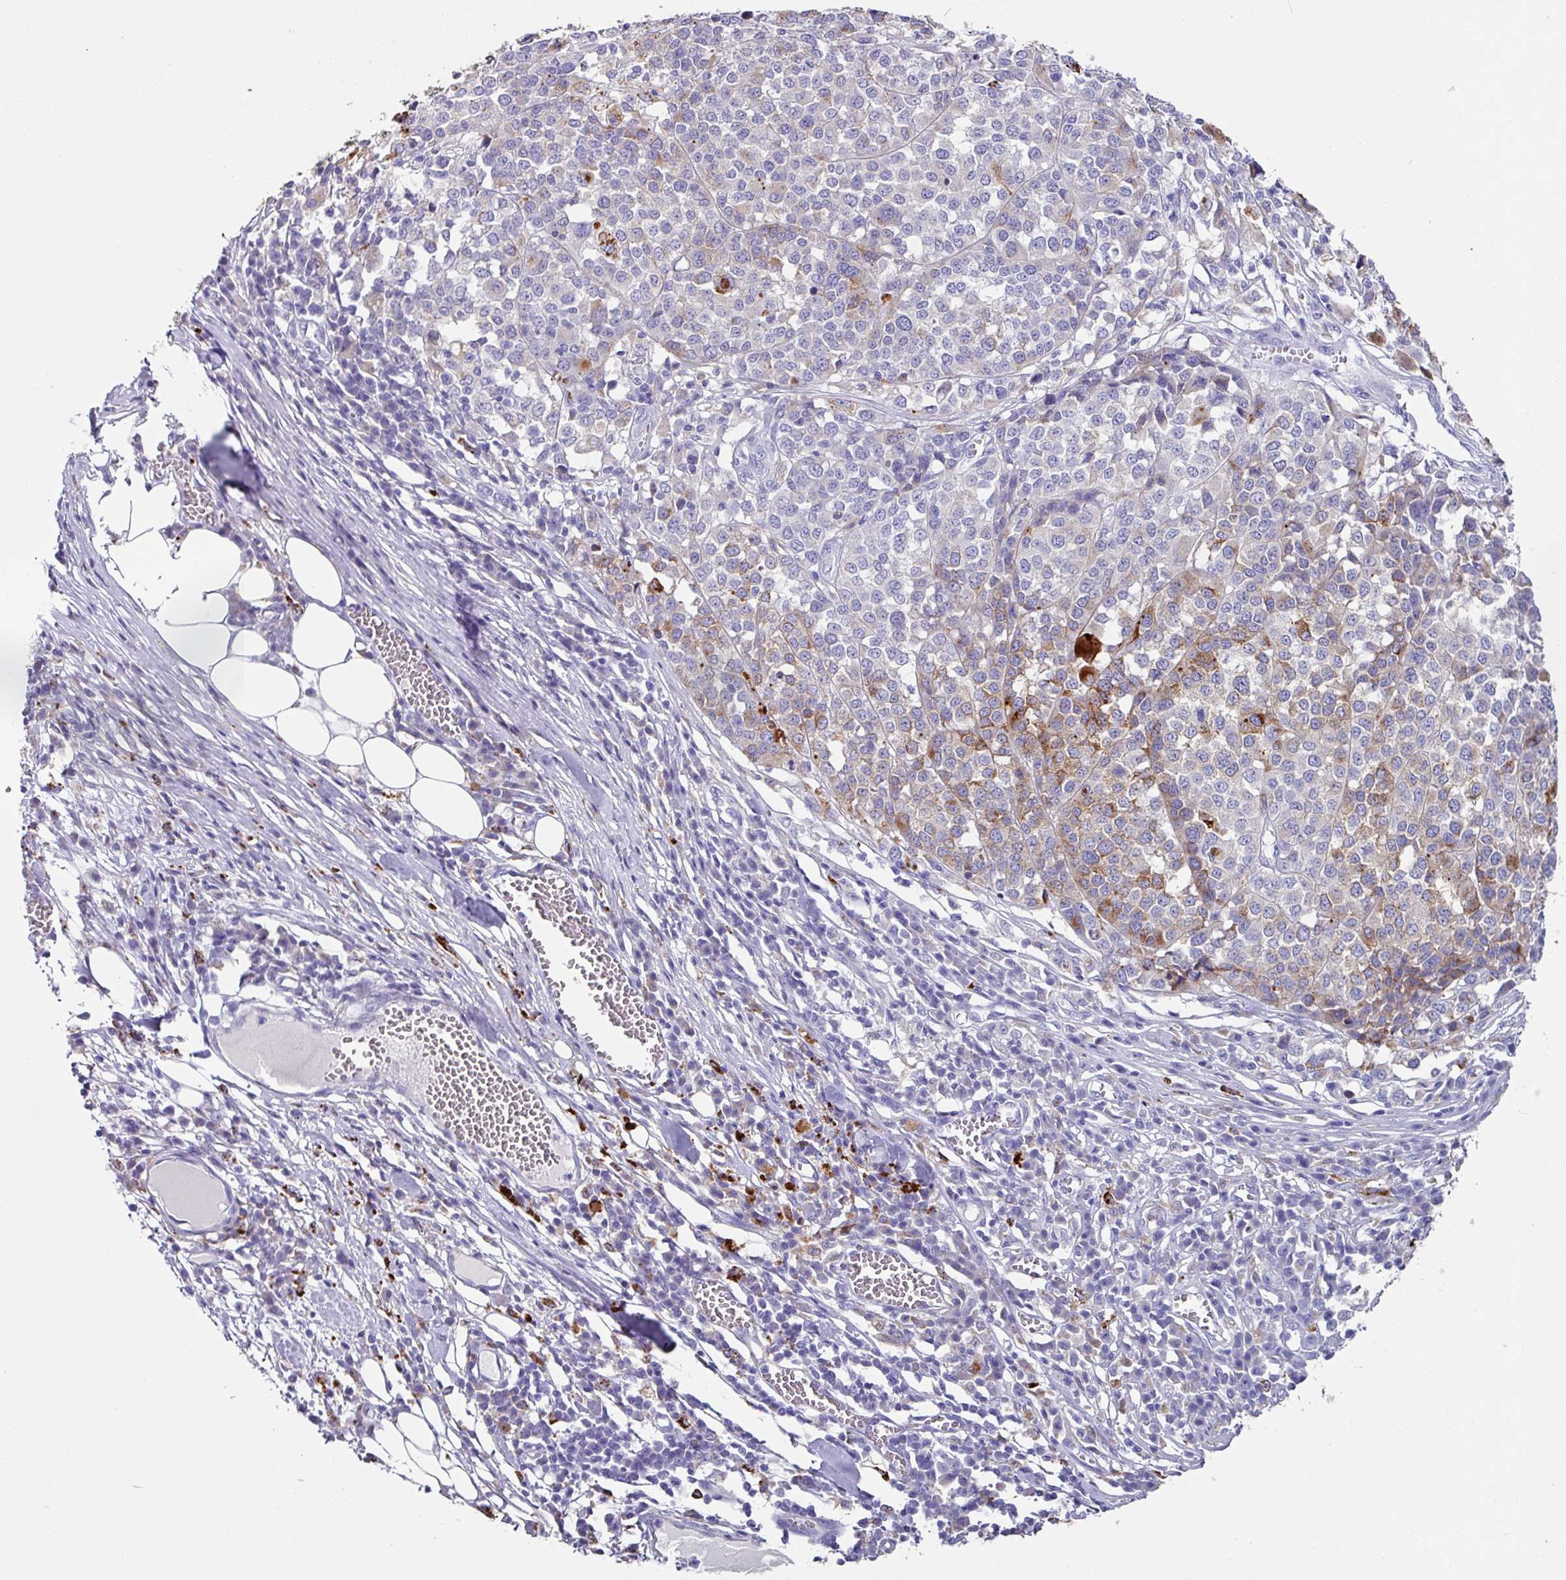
{"staining": {"intensity": "moderate", "quantity": "<25%", "location": "cytoplasmic/membranous"}, "tissue": "melanoma", "cell_type": "Tumor cells", "image_type": "cancer", "snomed": [{"axis": "morphology", "description": "Malignant melanoma, Metastatic site"}, {"axis": "topography", "description": "Lymph node"}], "caption": "High-power microscopy captured an IHC histopathology image of malignant melanoma (metastatic site), revealing moderate cytoplasmic/membranous staining in about <25% of tumor cells.", "gene": "CPVL", "patient": {"sex": "male", "age": 44}}